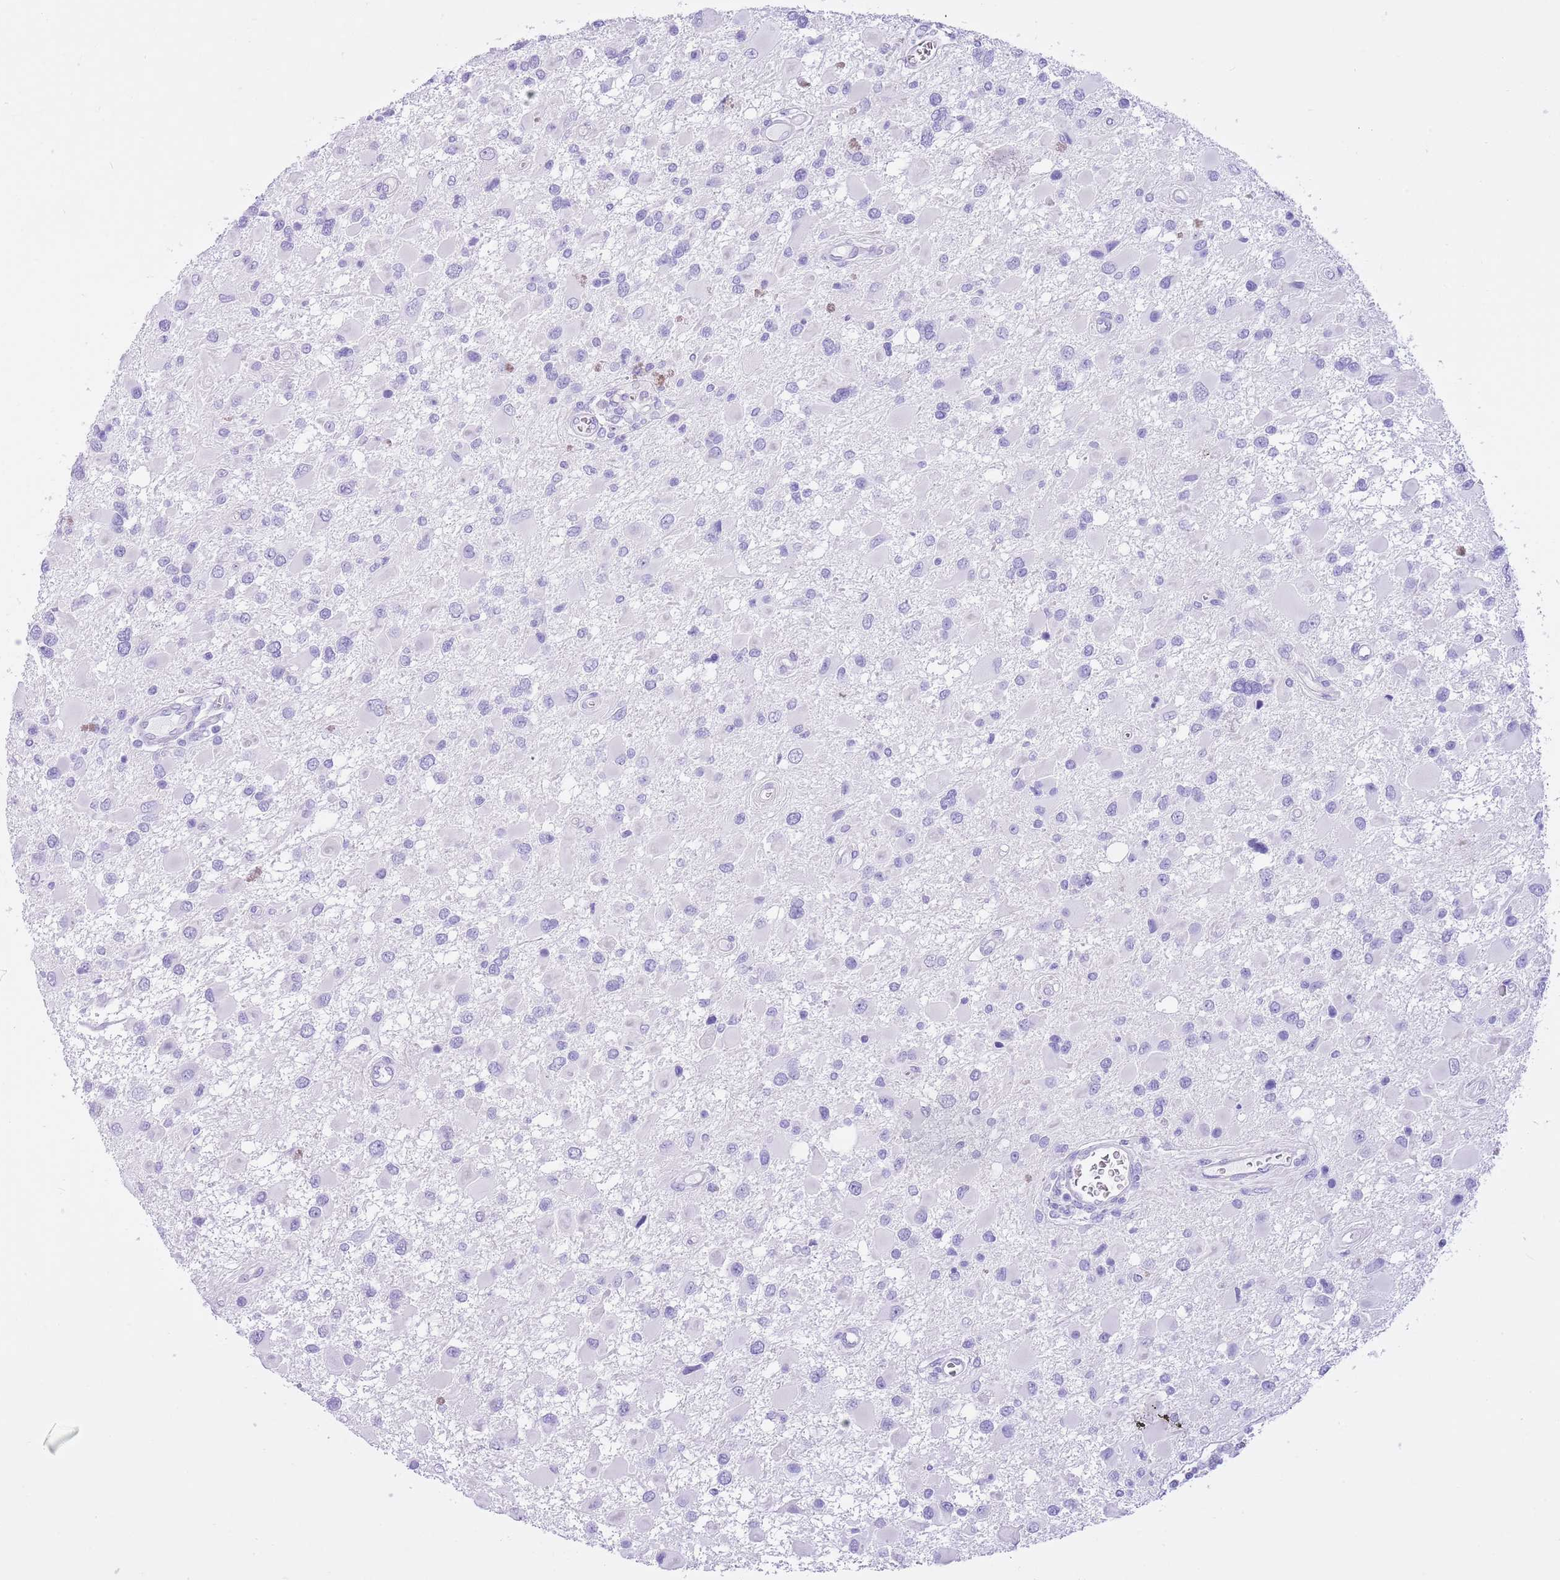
{"staining": {"intensity": "negative", "quantity": "none", "location": "none"}, "tissue": "glioma", "cell_type": "Tumor cells", "image_type": "cancer", "snomed": [{"axis": "morphology", "description": "Glioma, malignant, High grade"}, {"axis": "topography", "description": "Brain"}], "caption": "An immunohistochemistry photomicrograph of glioma is shown. There is no staining in tumor cells of glioma. The staining is performed using DAB brown chromogen with nuclei counter-stained in using hematoxylin.", "gene": "TMEM185B", "patient": {"sex": "male", "age": 53}}